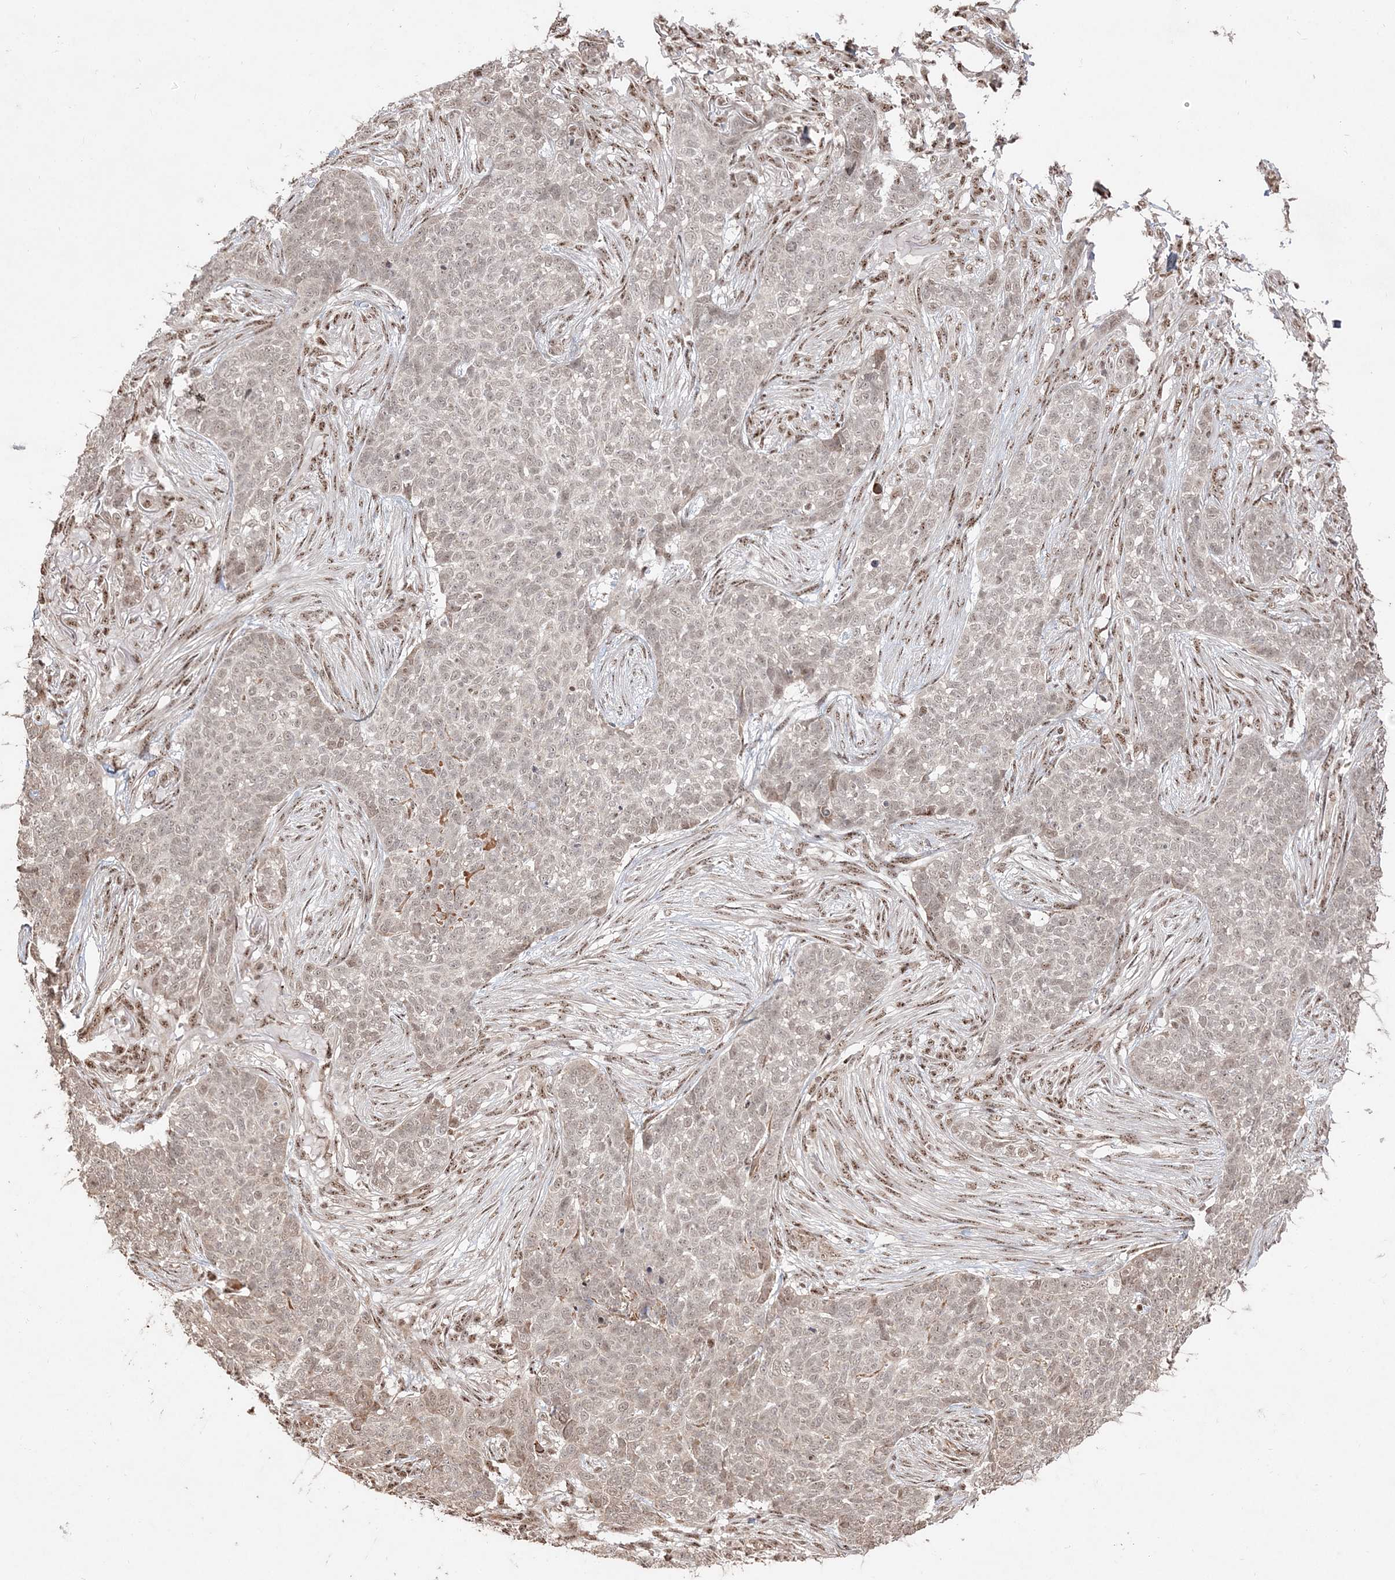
{"staining": {"intensity": "weak", "quantity": ">75%", "location": "nuclear"}, "tissue": "skin cancer", "cell_type": "Tumor cells", "image_type": "cancer", "snomed": [{"axis": "morphology", "description": "Basal cell carcinoma"}, {"axis": "topography", "description": "Skin"}], "caption": "This is a photomicrograph of immunohistochemistry staining of skin basal cell carcinoma, which shows weak expression in the nuclear of tumor cells.", "gene": "RBM17", "patient": {"sex": "male", "age": 85}}